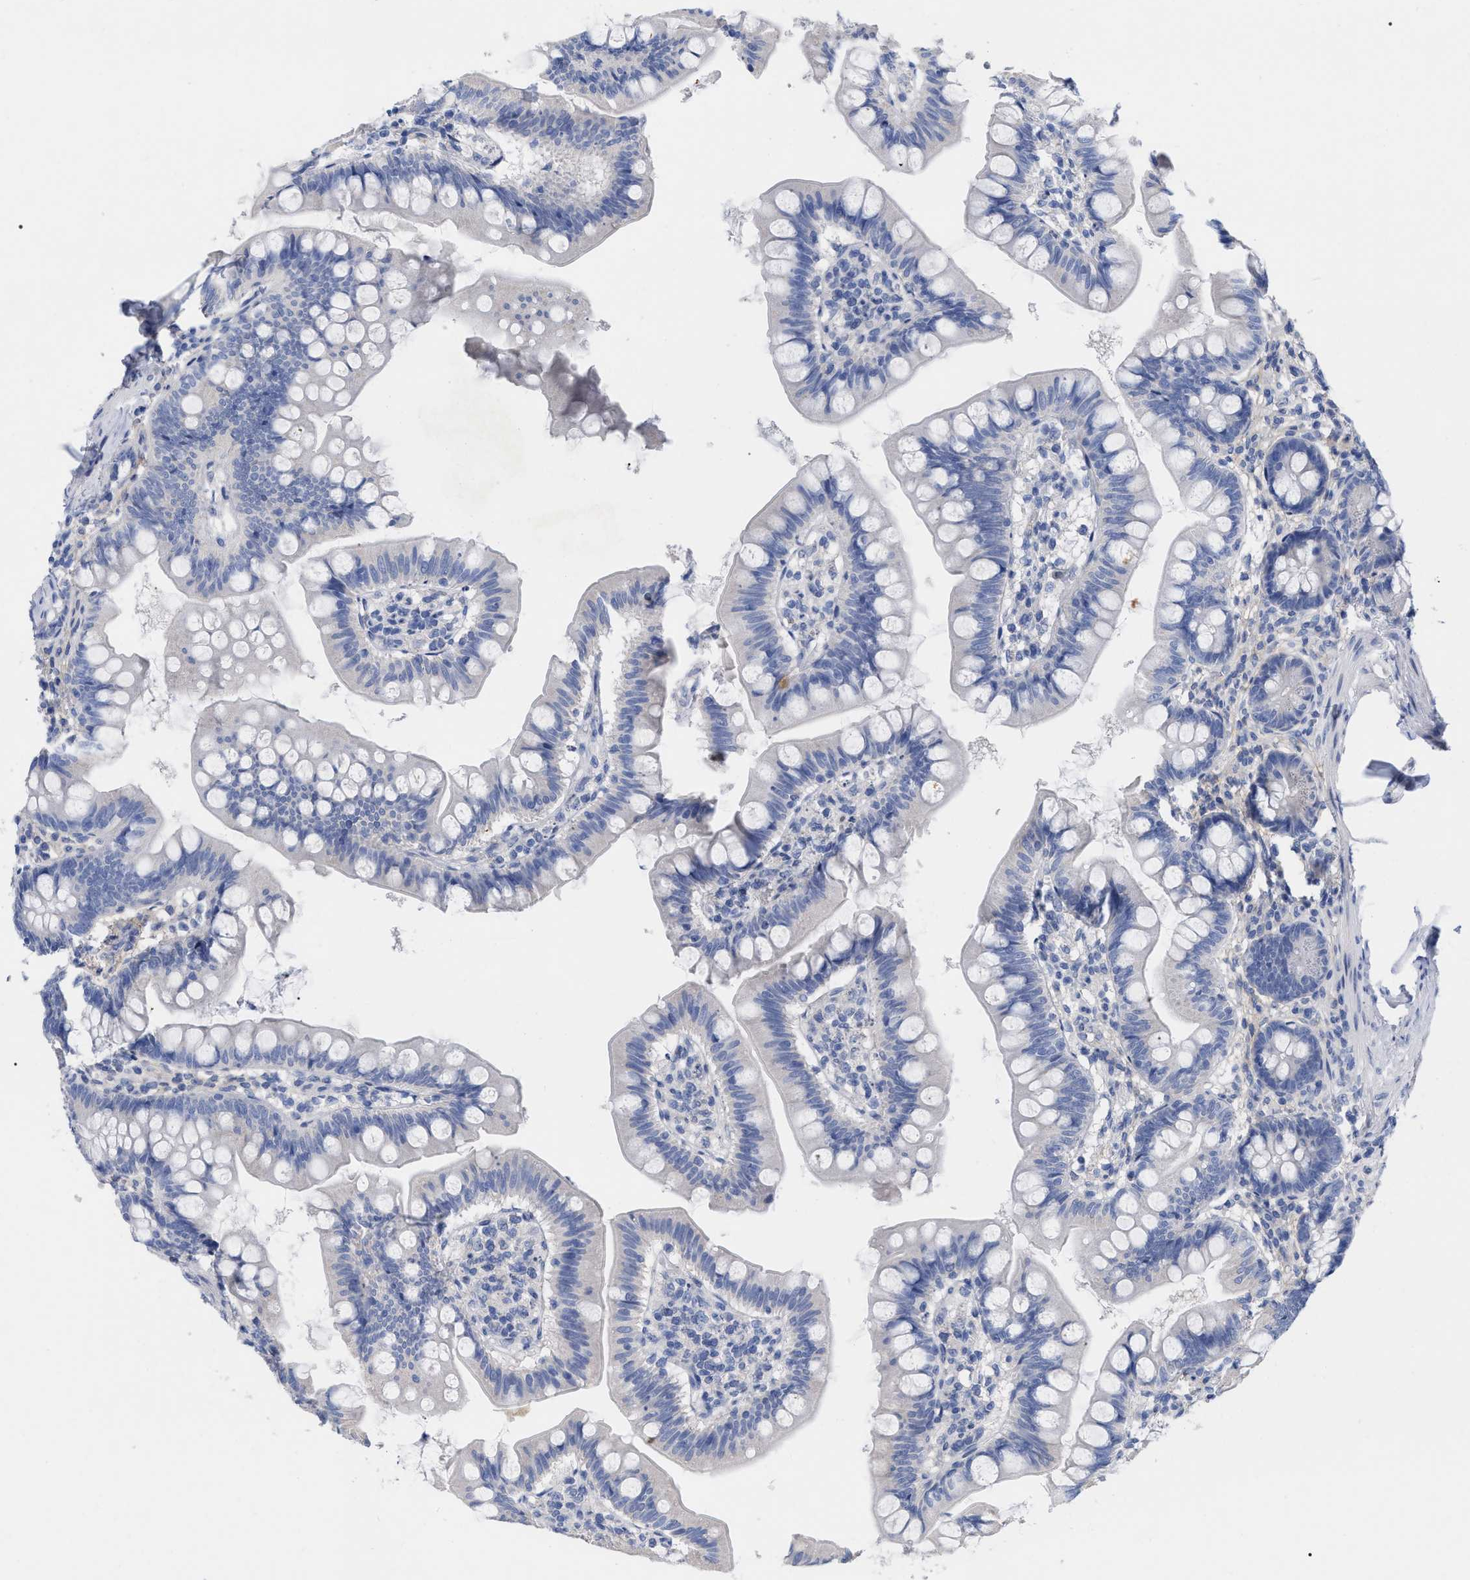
{"staining": {"intensity": "negative", "quantity": "none", "location": "none"}, "tissue": "small intestine", "cell_type": "Glandular cells", "image_type": "normal", "snomed": [{"axis": "morphology", "description": "Normal tissue, NOS"}, {"axis": "topography", "description": "Small intestine"}], "caption": "DAB (3,3'-diaminobenzidine) immunohistochemical staining of benign small intestine displays no significant positivity in glandular cells. (DAB (3,3'-diaminobenzidine) IHC visualized using brightfield microscopy, high magnification).", "gene": "HAPLN1", "patient": {"sex": "male", "age": 7}}